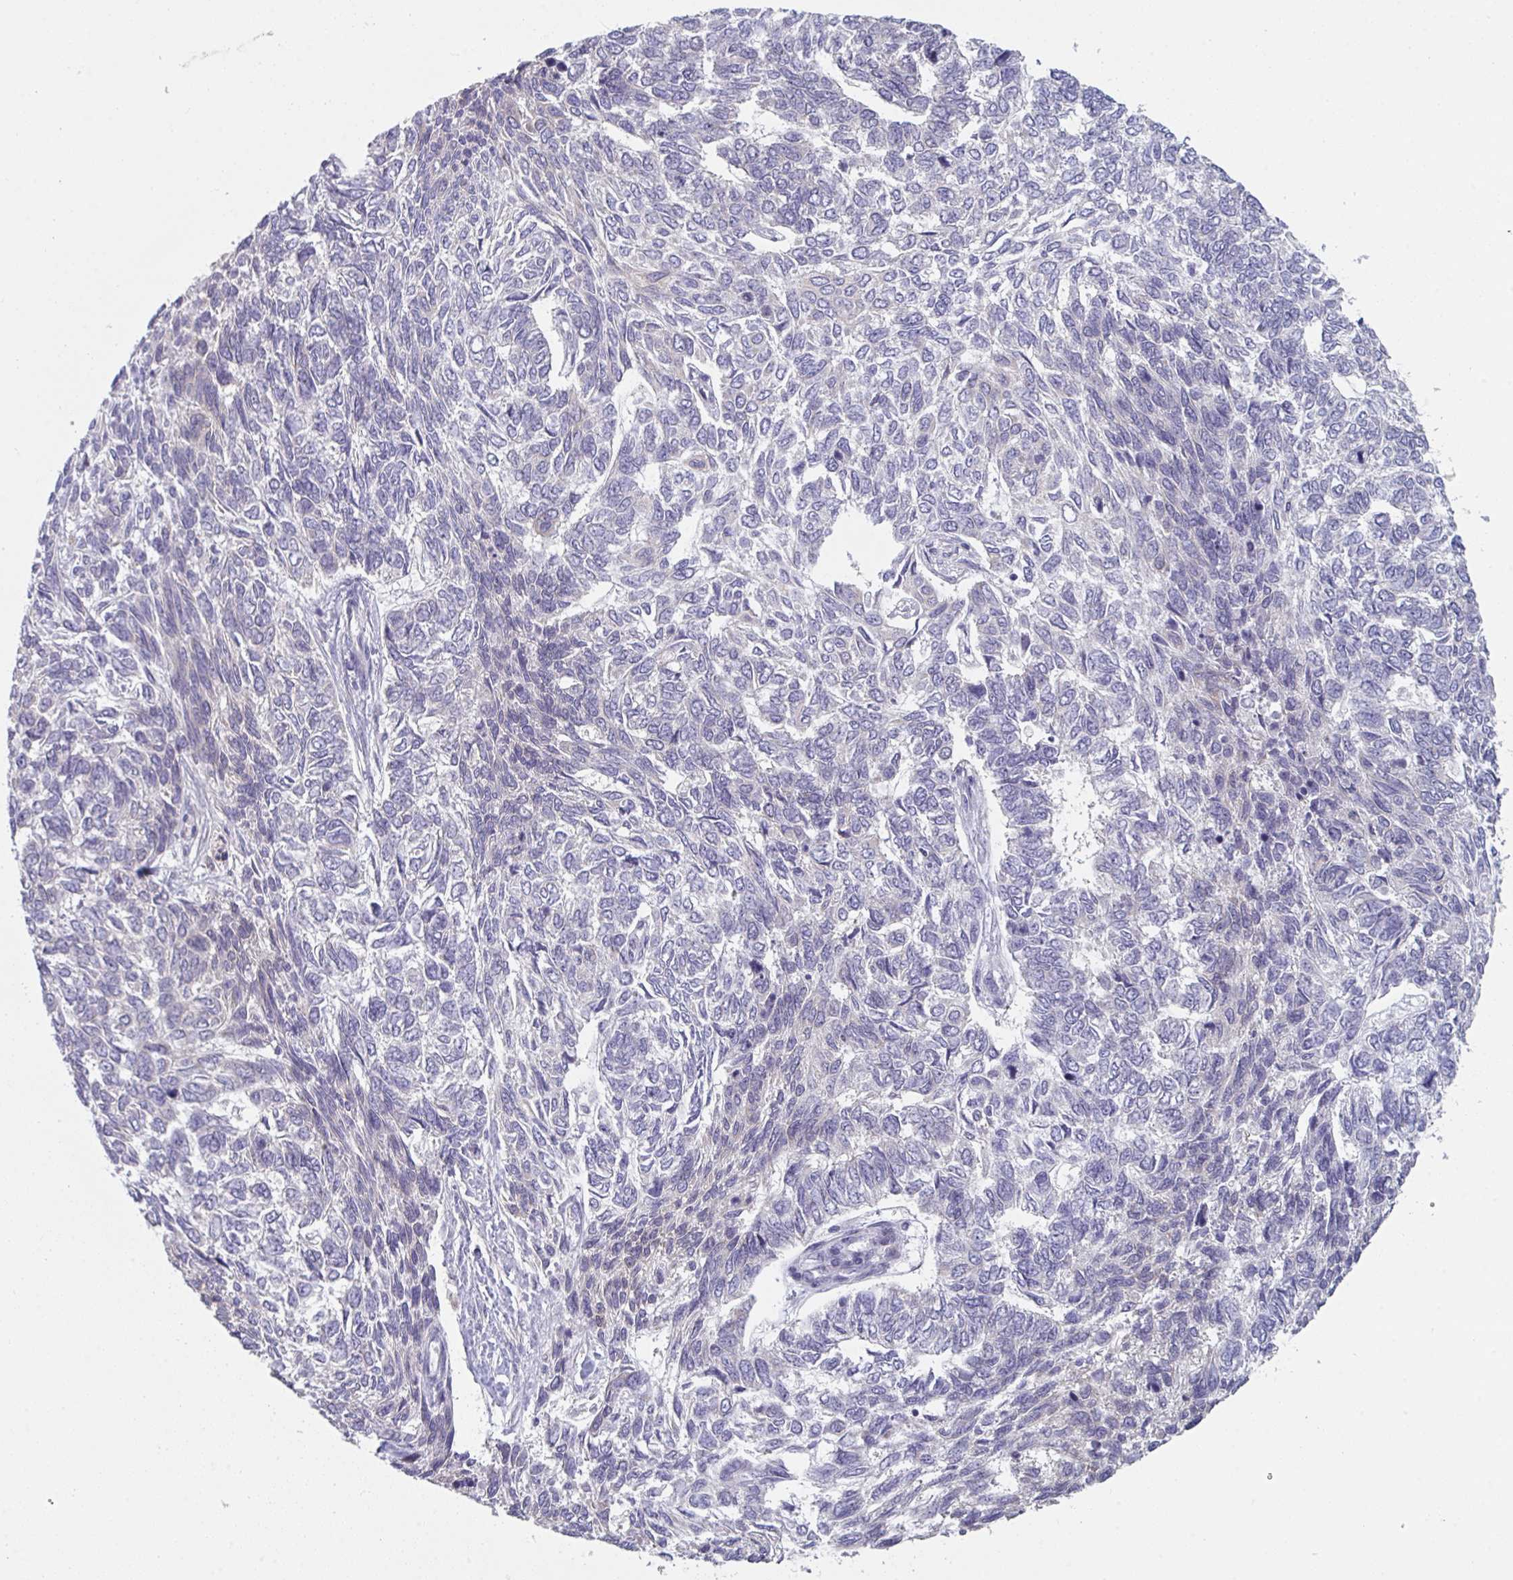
{"staining": {"intensity": "negative", "quantity": "none", "location": "none"}, "tissue": "skin cancer", "cell_type": "Tumor cells", "image_type": "cancer", "snomed": [{"axis": "morphology", "description": "Basal cell carcinoma"}, {"axis": "topography", "description": "Skin"}], "caption": "Image shows no significant protein positivity in tumor cells of basal cell carcinoma (skin).", "gene": "PTPRD", "patient": {"sex": "female", "age": 65}}